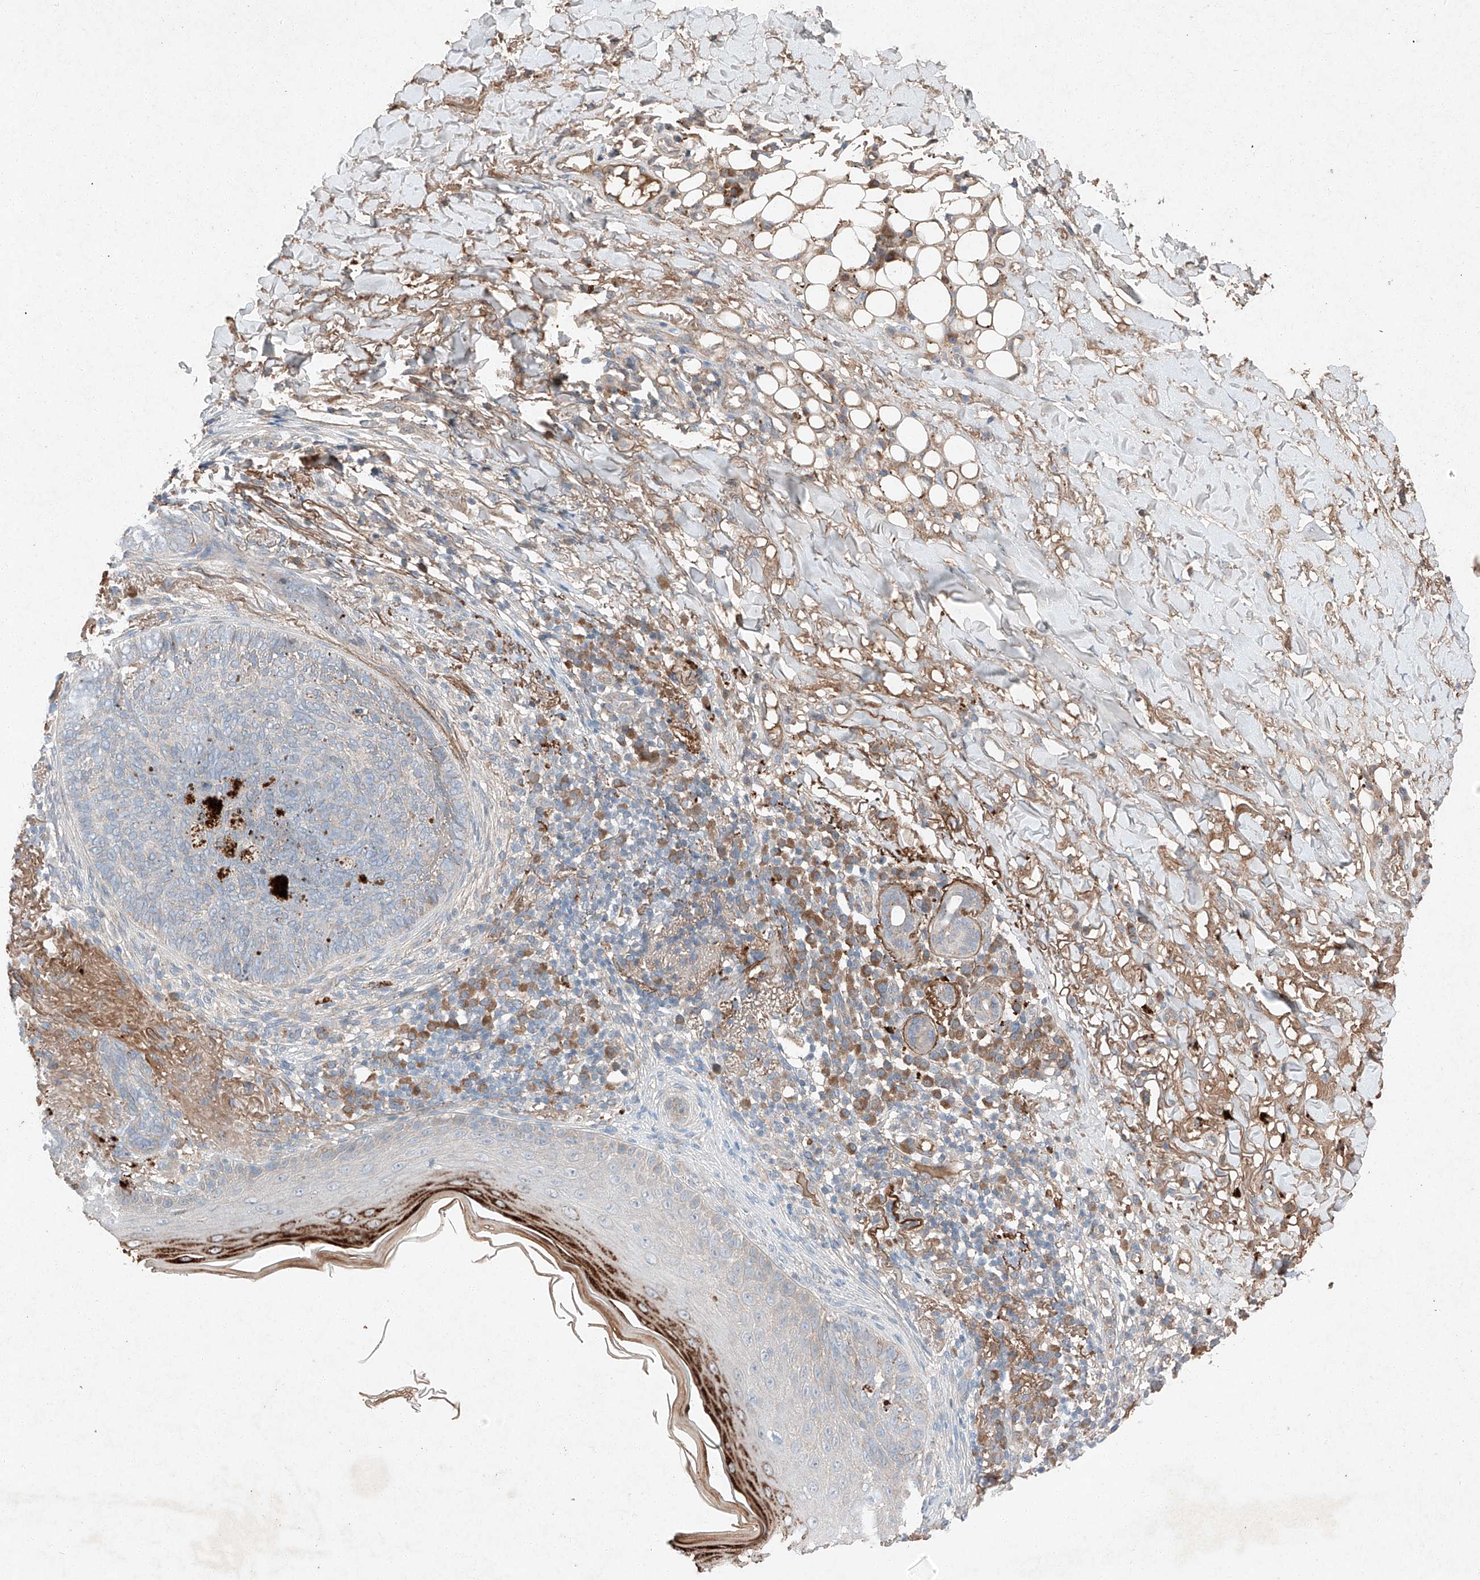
{"staining": {"intensity": "negative", "quantity": "none", "location": "none"}, "tissue": "skin cancer", "cell_type": "Tumor cells", "image_type": "cancer", "snomed": [{"axis": "morphology", "description": "Basal cell carcinoma"}, {"axis": "topography", "description": "Skin"}], "caption": "Immunohistochemical staining of human skin cancer displays no significant expression in tumor cells.", "gene": "RUSC1", "patient": {"sex": "male", "age": 85}}